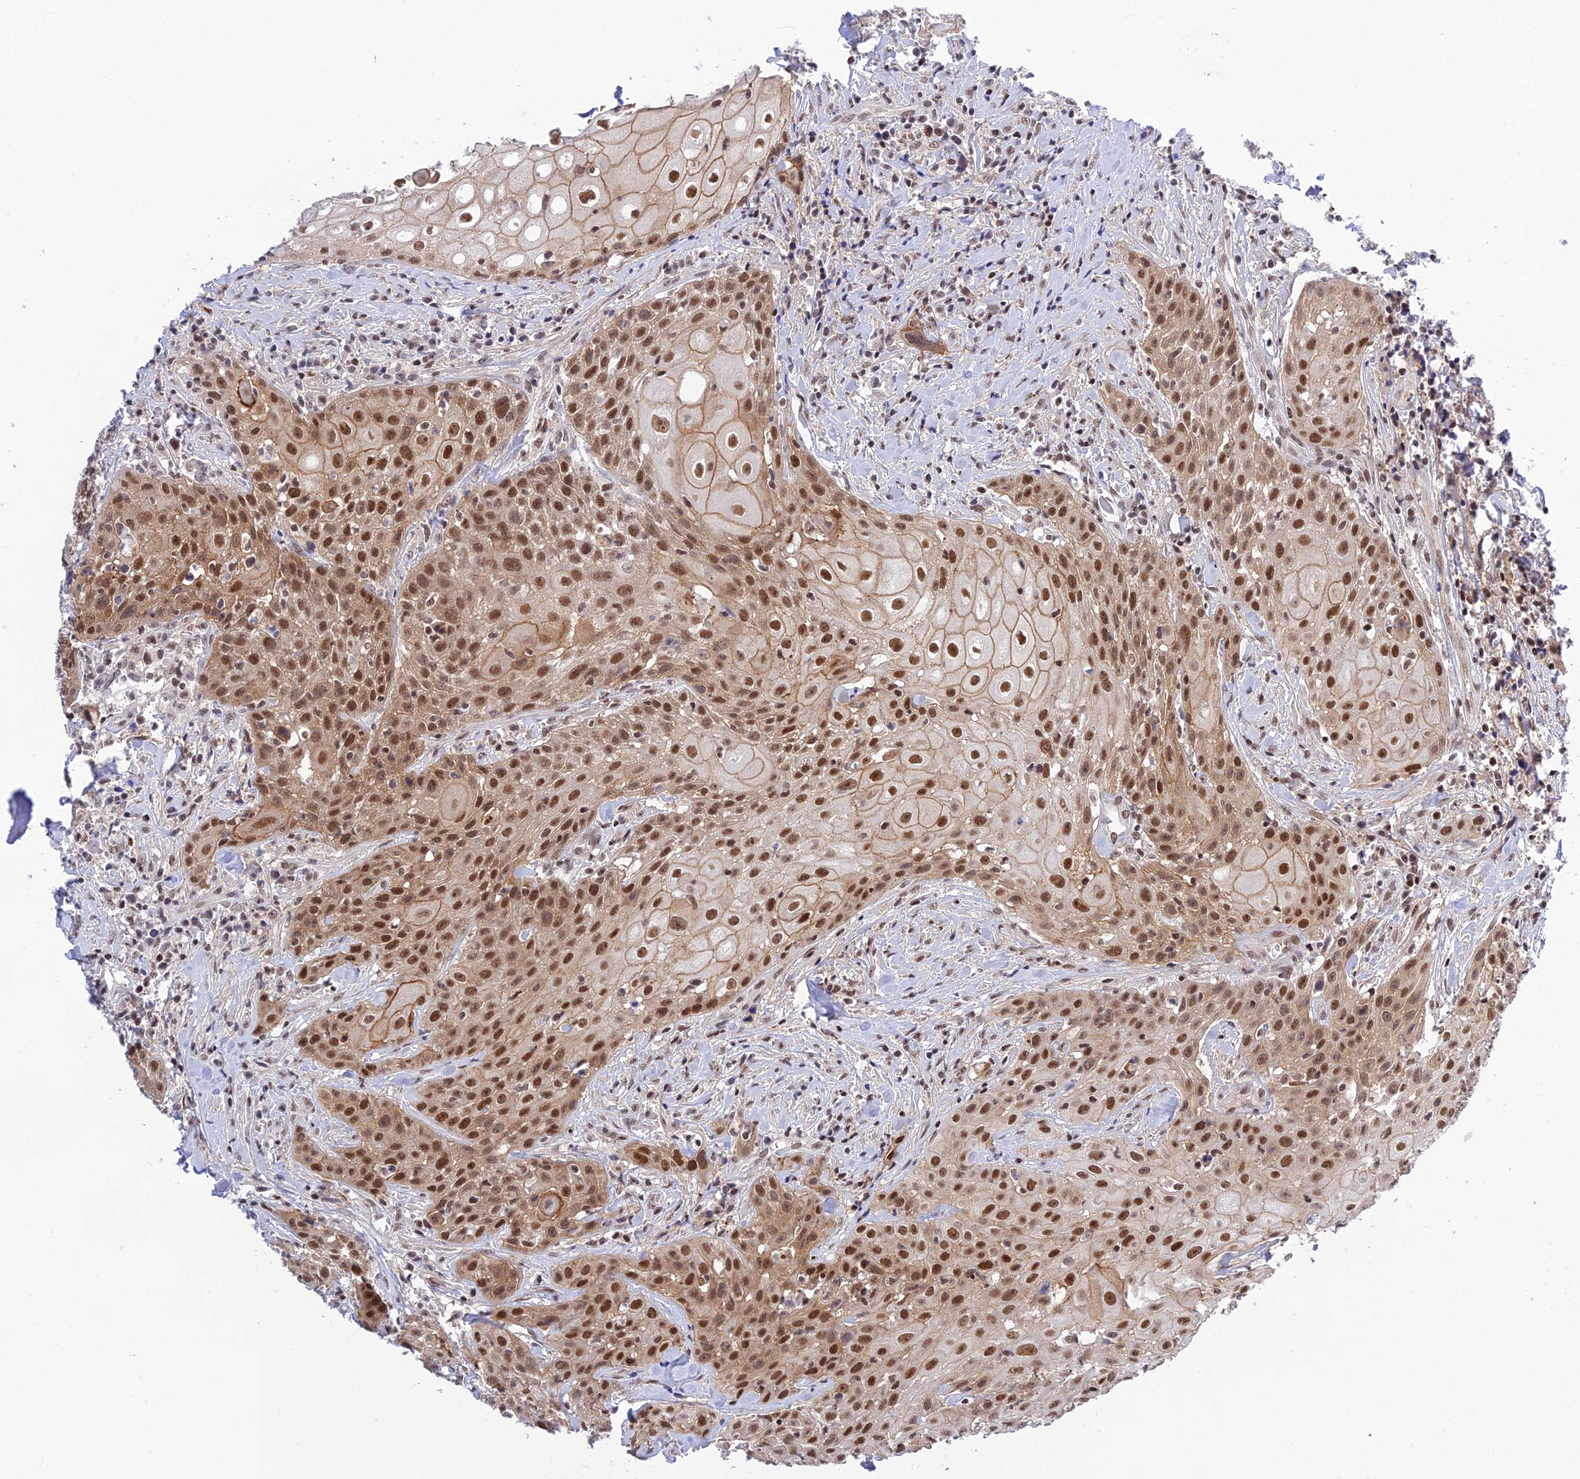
{"staining": {"intensity": "strong", "quantity": ">75%", "location": "cytoplasmic/membranous,nuclear"}, "tissue": "head and neck cancer", "cell_type": "Tumor cells", "image_type": "cancer", "snomed": [{"axis": "morphology", "description": "Squamous cell carcinoma, NOS"}, {"axis": "topography", "description": "Oral tissue"}, {"axis": "topography", "description": "Head-Neck"}], "caption": "IHC (DAB (3,3'-diaminobenzidine)) staining of head and neck cancer (squamous cell carcinoma) displays strong cytoplasmic/membranous and nuclear protein positivity in about >75% of tumor cells.", "gene": "TCEA1", "patient": {"sex": "female", "age": 82}}